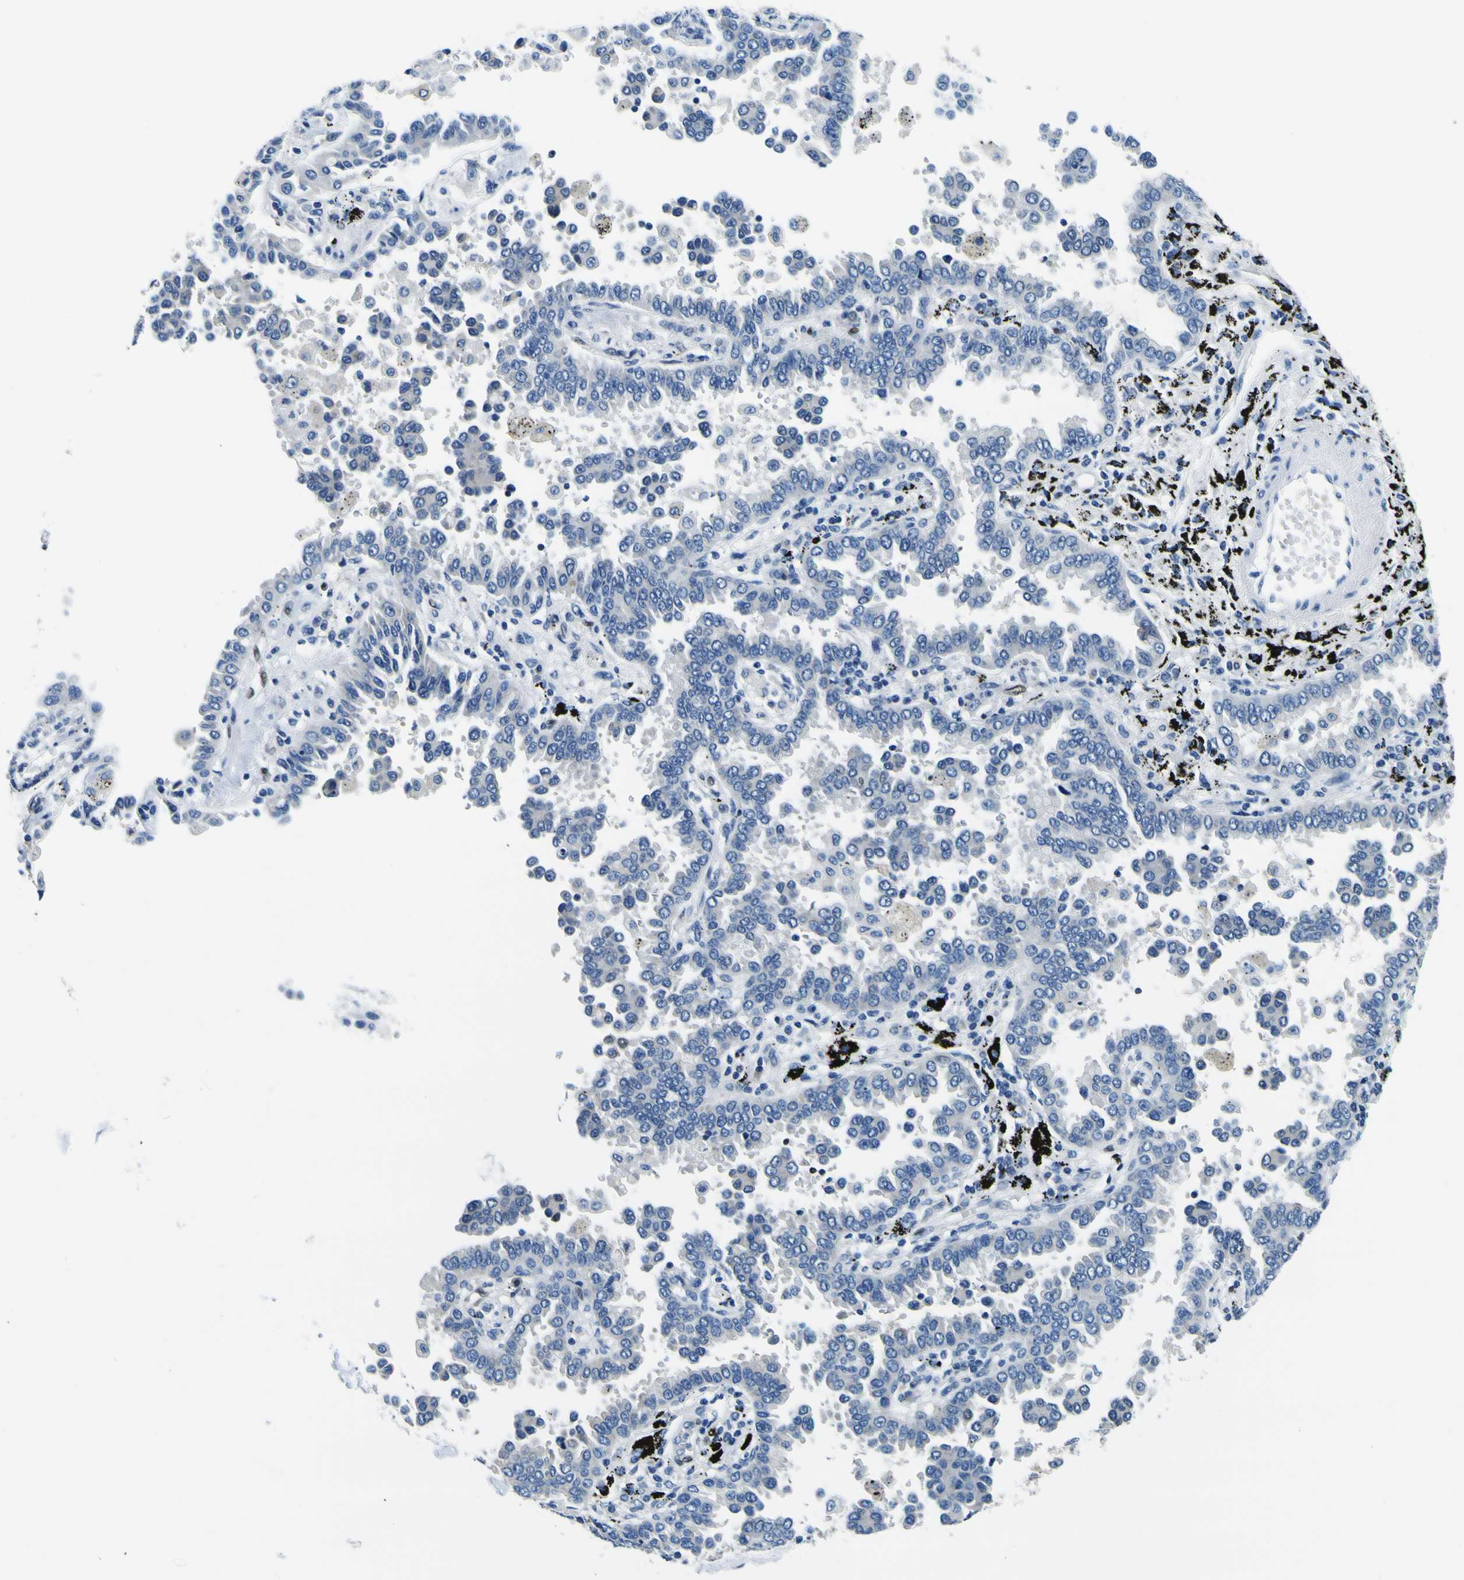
{"staining": {"intensity": "negative", "quantity": "none", "location": "none"}, "tissue": "lung cancer", "cell_type": "Tumor cells", "image_type": "cancer", "snomed": [{"axis": "morphology", "description": "Normal tissue, NOS"}, {"axis": "morphology", "description": "Adenocarcinoma, NOS"}, {"axis": "topography", "description": "Lung"}], "caption": "This is a histopathology image of IHC staining of adenocarcinoma (lung), which shows no staining in tumor cells. (Brightfield microscopy of DAB (3,3'-diaminobenzidine) immunohistochemistry at high magnification).", "gene": "SP1", "patient": {"sex": "male", "age": 59}}